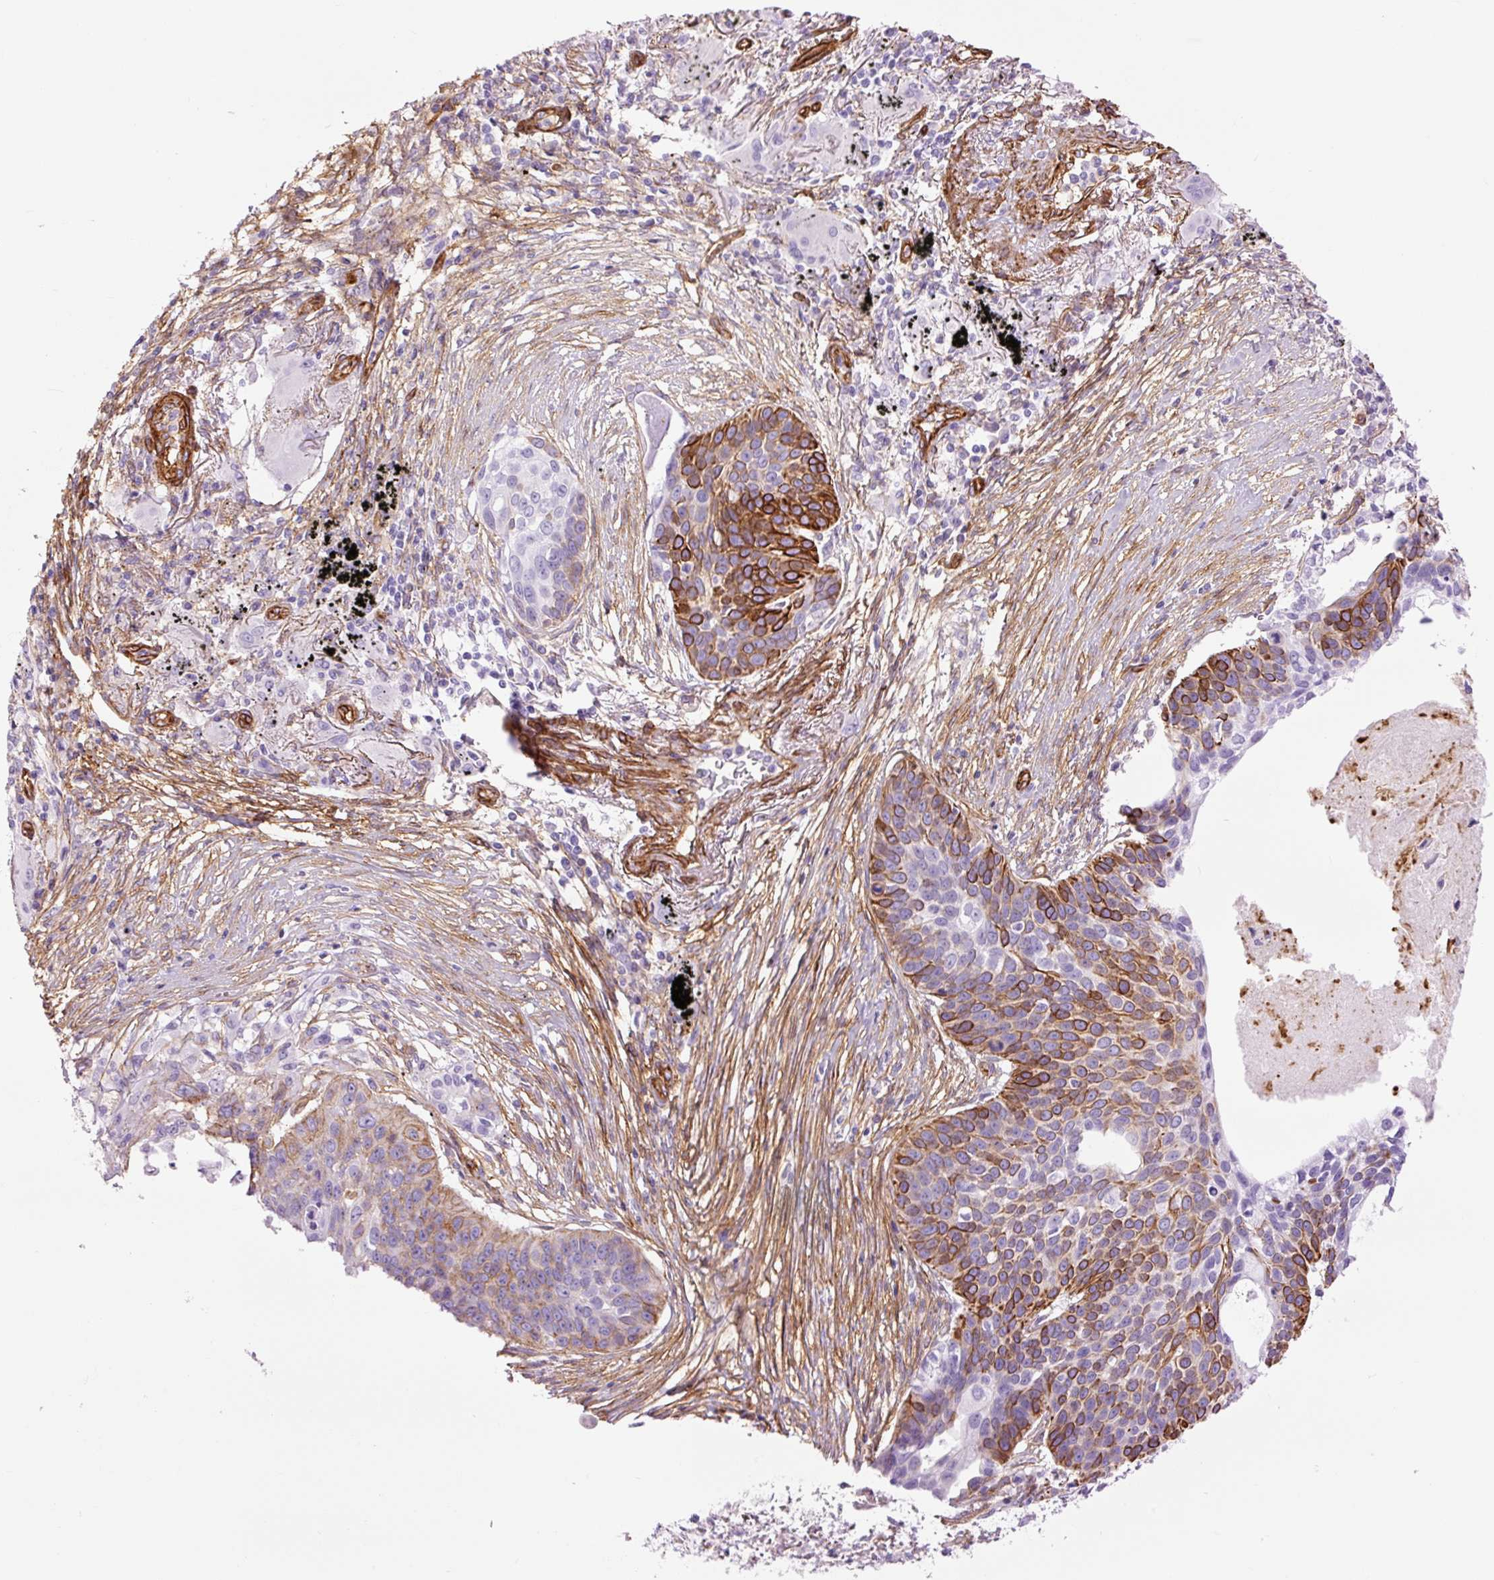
{"staining": {"intensity": "strong", "quantity": "25%-75%", "location": "cytoplasmic/membranous"}, "tissue": "lung cancer", "cell_type": "Tumor cells", "image_type": "cancer", "snomed": [{"axis": "morphology", "description": "Squamous cell carcinoma, NOS"}, {"axis": "topography", "description": "Lung"}], "caption": "IHC of lung squamous cell carcinoma exhibits high levels of strong cytoplasmic/membranous positivity in about 25%-75% of tumor cells.", "gene": "CAV1", "patient": {"sex": "male", "age": 71}}